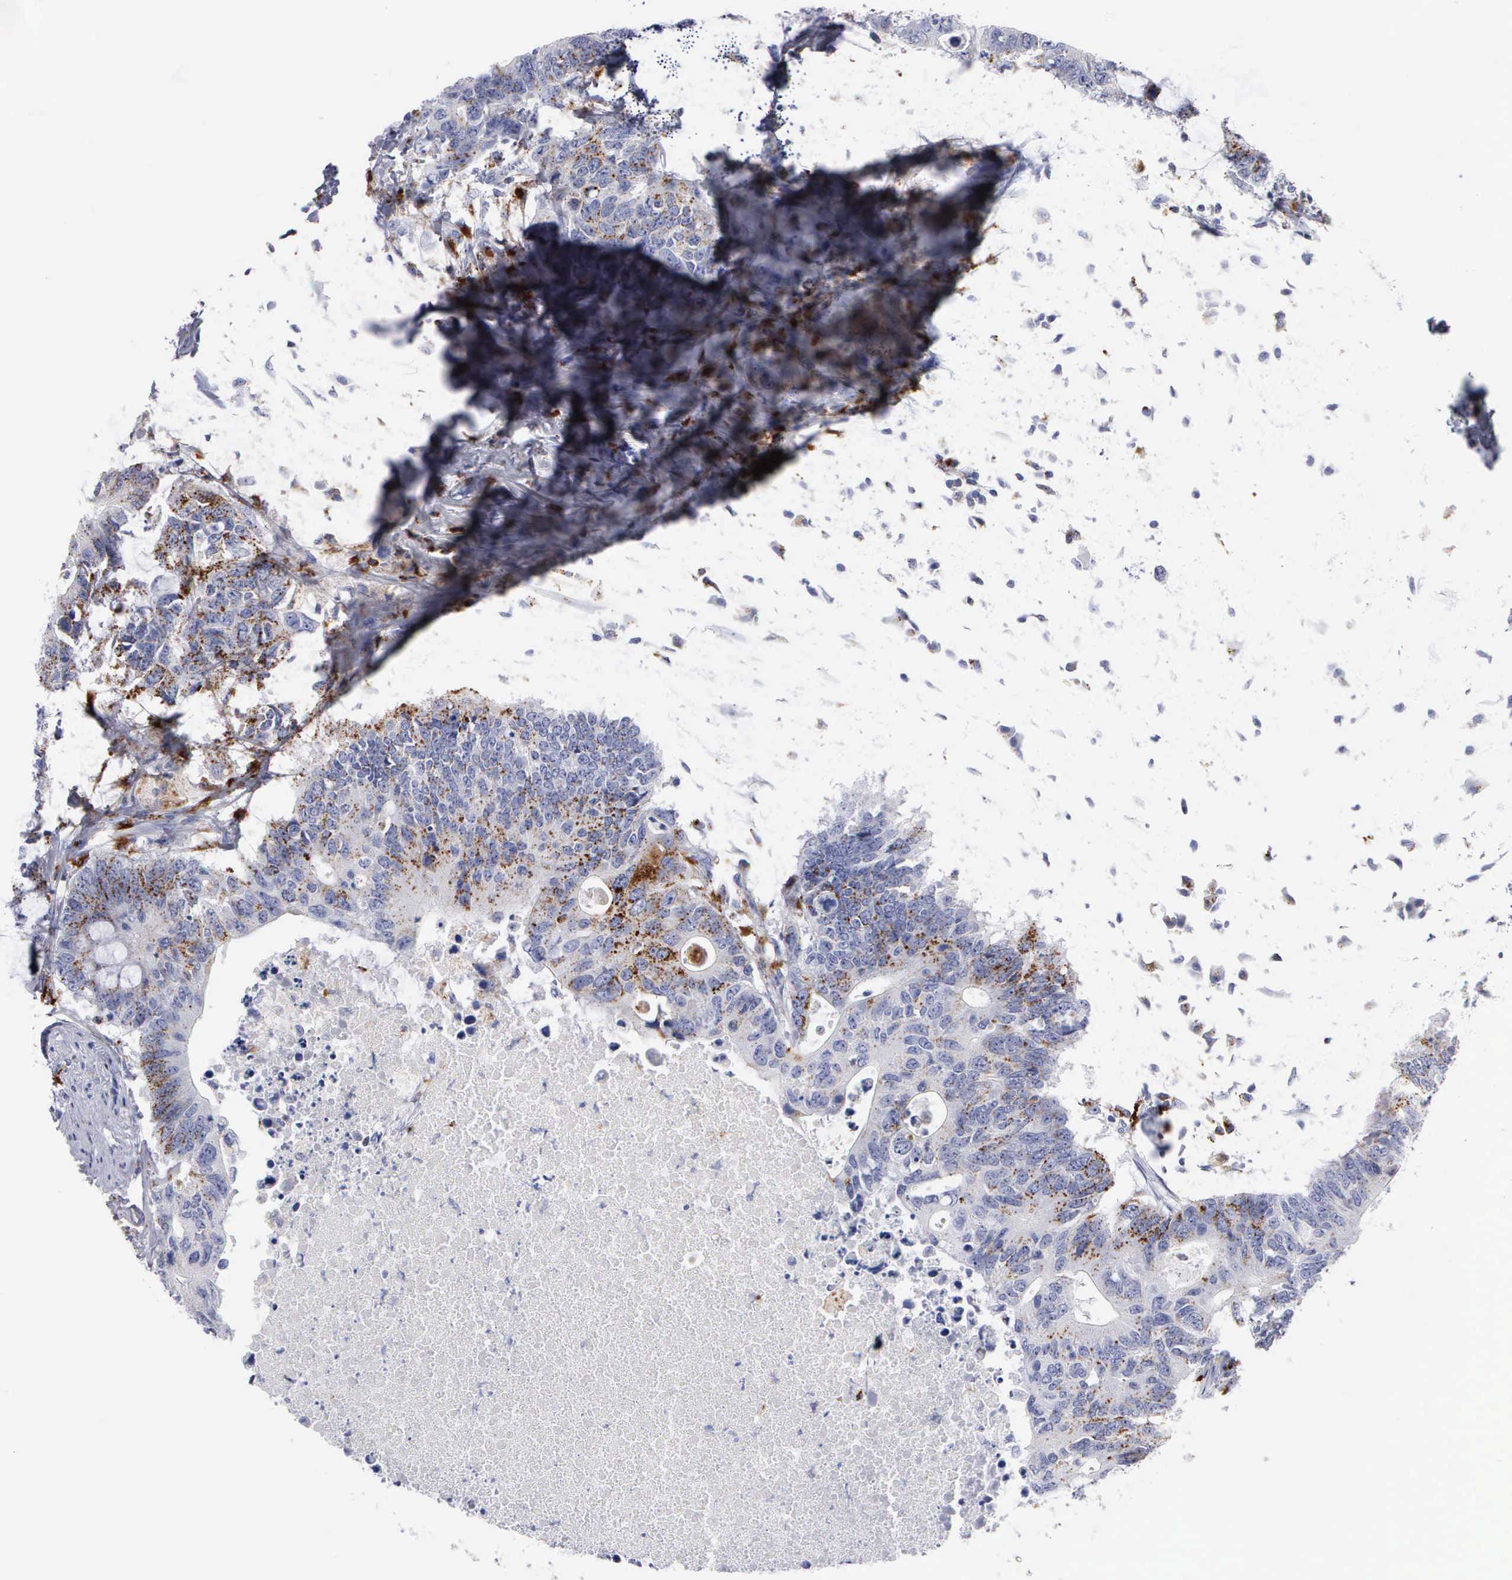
{"staining": {"intensity": "moderate", "quantity": "25%-75%", "location": "cytoplasmic/membranous"}, "tissue": "colorectal cancer", "cell_type": "Tumor cells", "image_type": "cancer", "snomed": [{"axis": "morphology", "description": "Adenocarcinoma, NOS"}, {"axis": "topography", "description": "Colon"}], "caption": "IHC (DAB) staining of colorectal cancer demonstrates moderate cytoplasmic/membranous protein positivity in about 25%-75% of tumor cells.", "gene": "CTSH", "patient": {"sex": "male", "age": 71}}